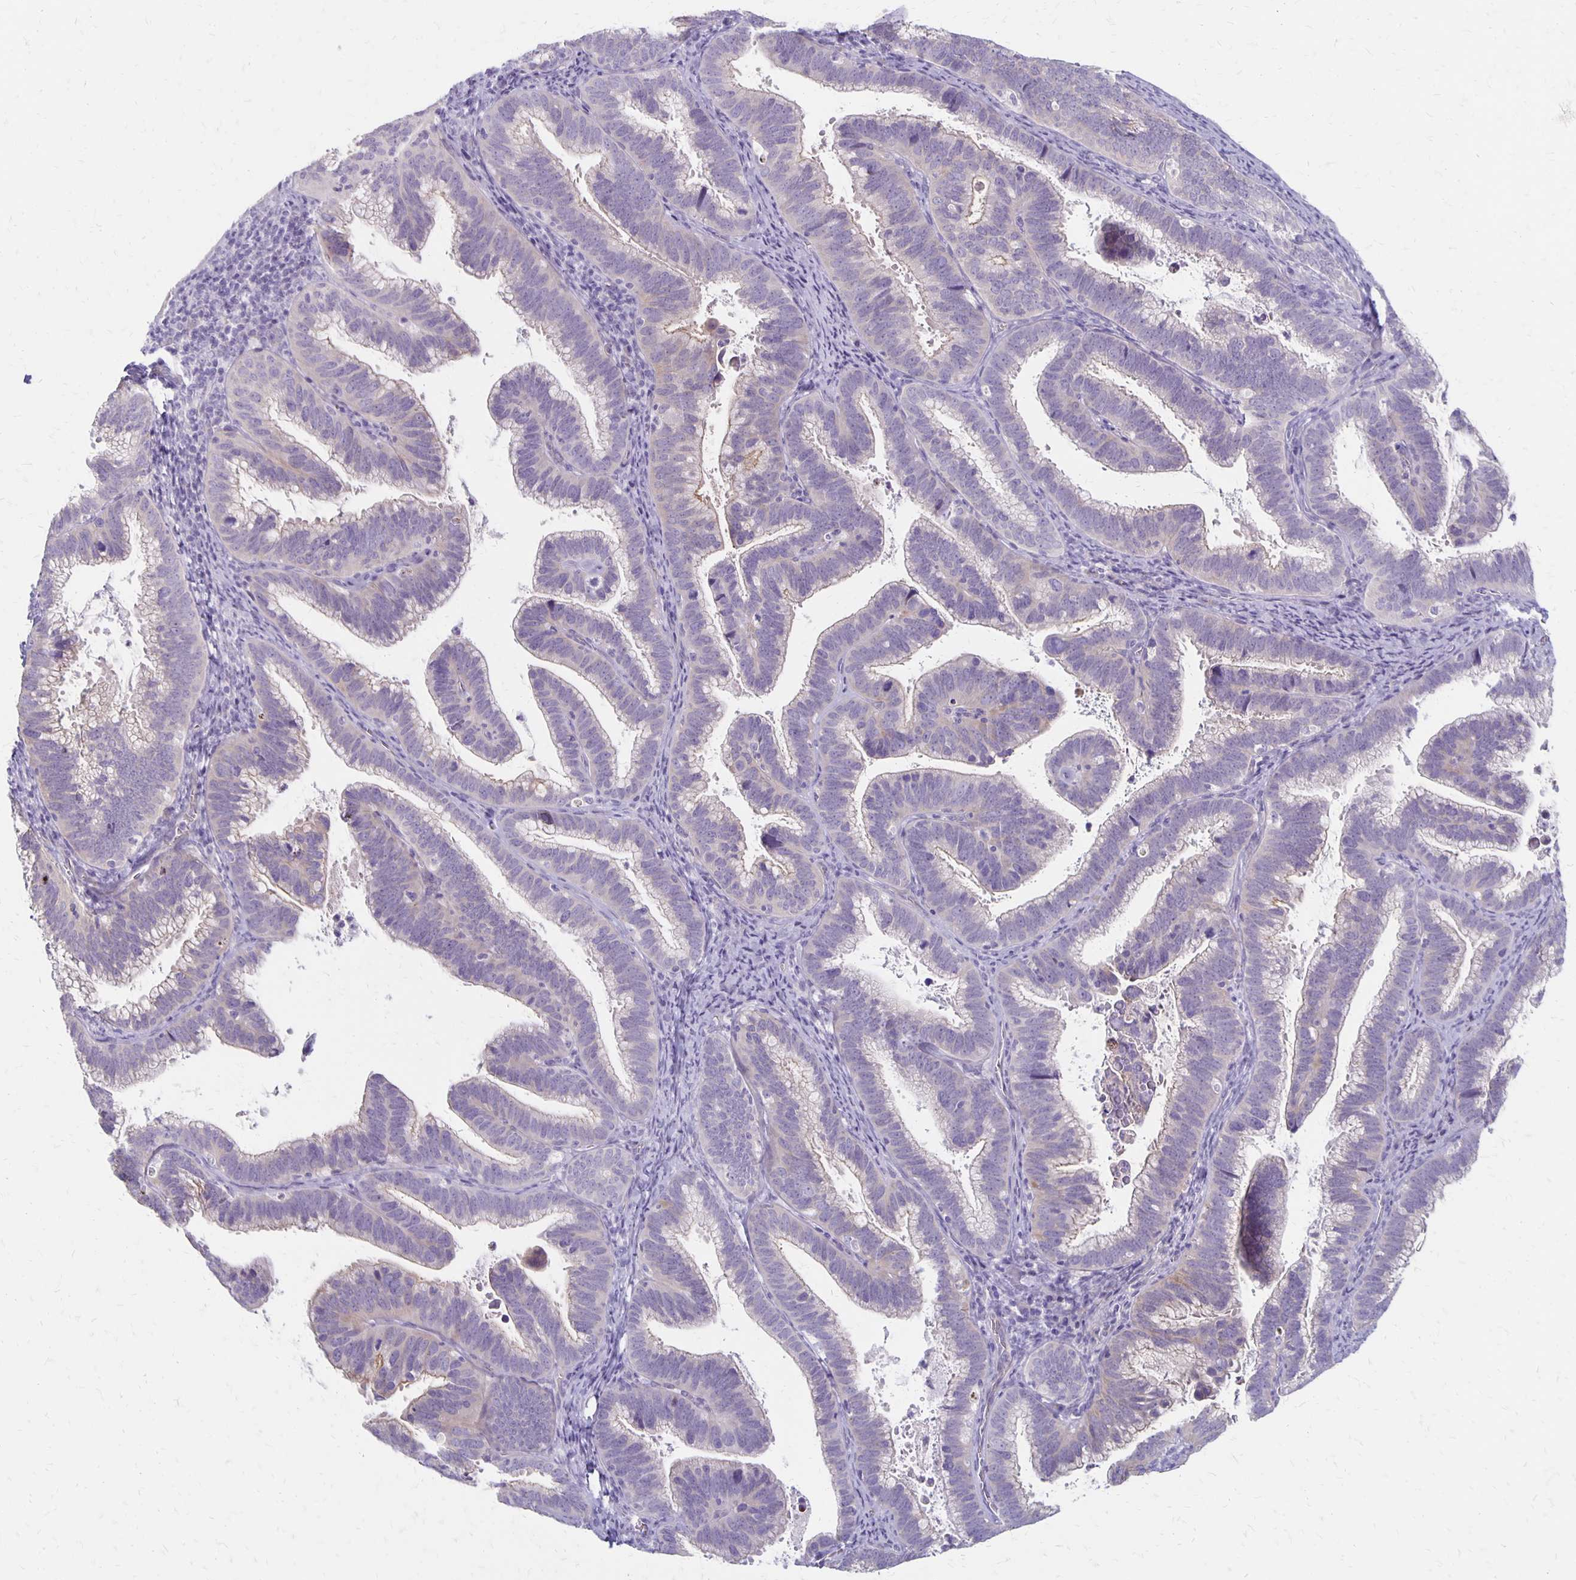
{"staining": {"intensity": "negative", "quantity": "none", "location": "none"}, "tissue": "cervical cancer", "cell_type": "Tumor cells", "image_type": "cancer", "snomed": [{"axis": "morphology", "description": "Adenocarcinoma, NOS"}, {"axis": "topography", "description": "Cervix"}], "caption": "Tumor cells show no significant positivity in adenocarcinoma (cervical). The staining is performed using DAB brown chromogen with nuclei counter-stained in using hematoxylin.", "gene": "HOMER1", "patient": {"sex": "female", "age": 61}}